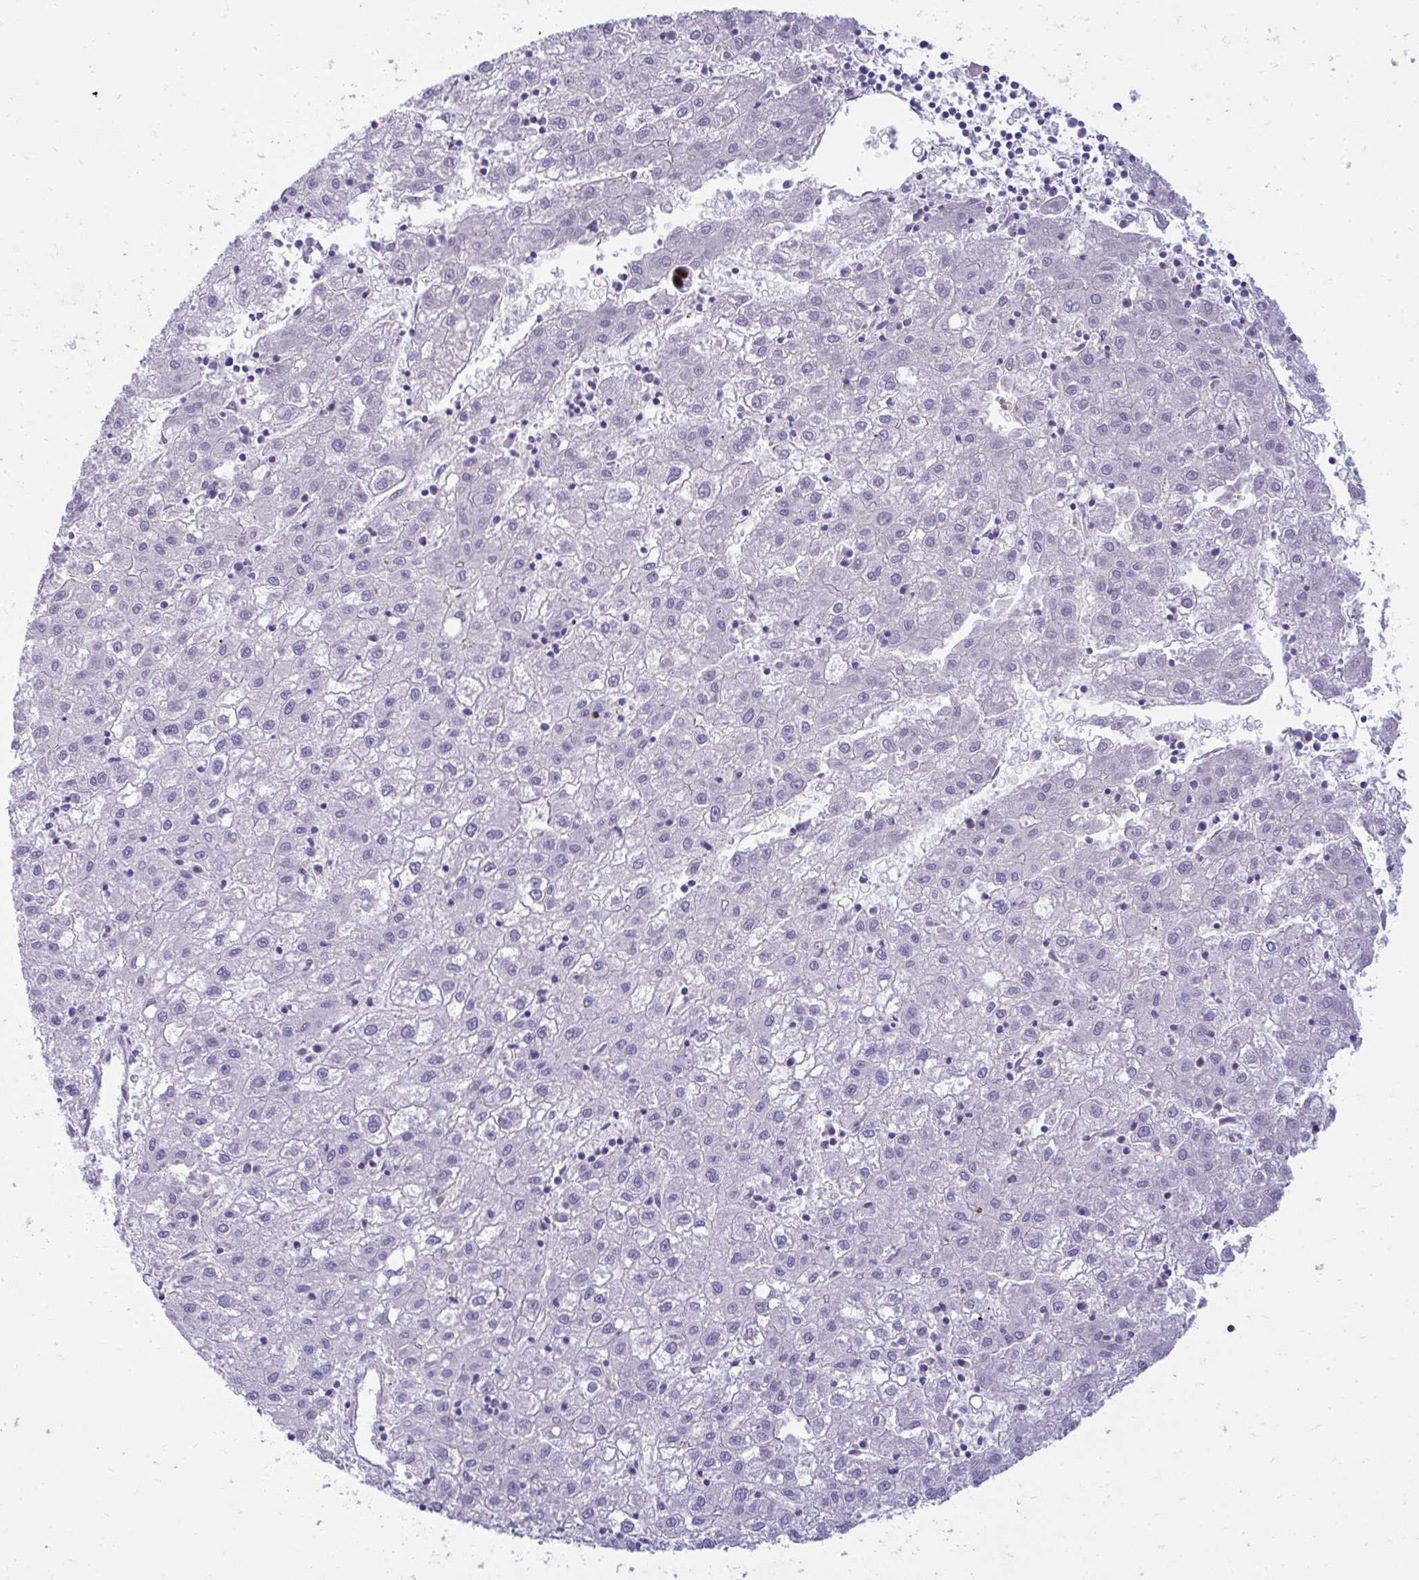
{"staining": {"intensity": "negative", "quantity": "none", "location": "none"}, "tissue": "liver cancer", "cell_type": "Tumor cells", "image_type": "cancer", "snomed": [{"axis": "morphology", "description": "Carcinoma, Hepatocellular, NOS"}, {"axis": "topography", "description": "Liver"}], "caption": "Tumor cells show no significant protein expression in liver hepatocellular carcinoma.", "gene": "TMCO5A", "patient": {"sex": "male", "age": 72}}